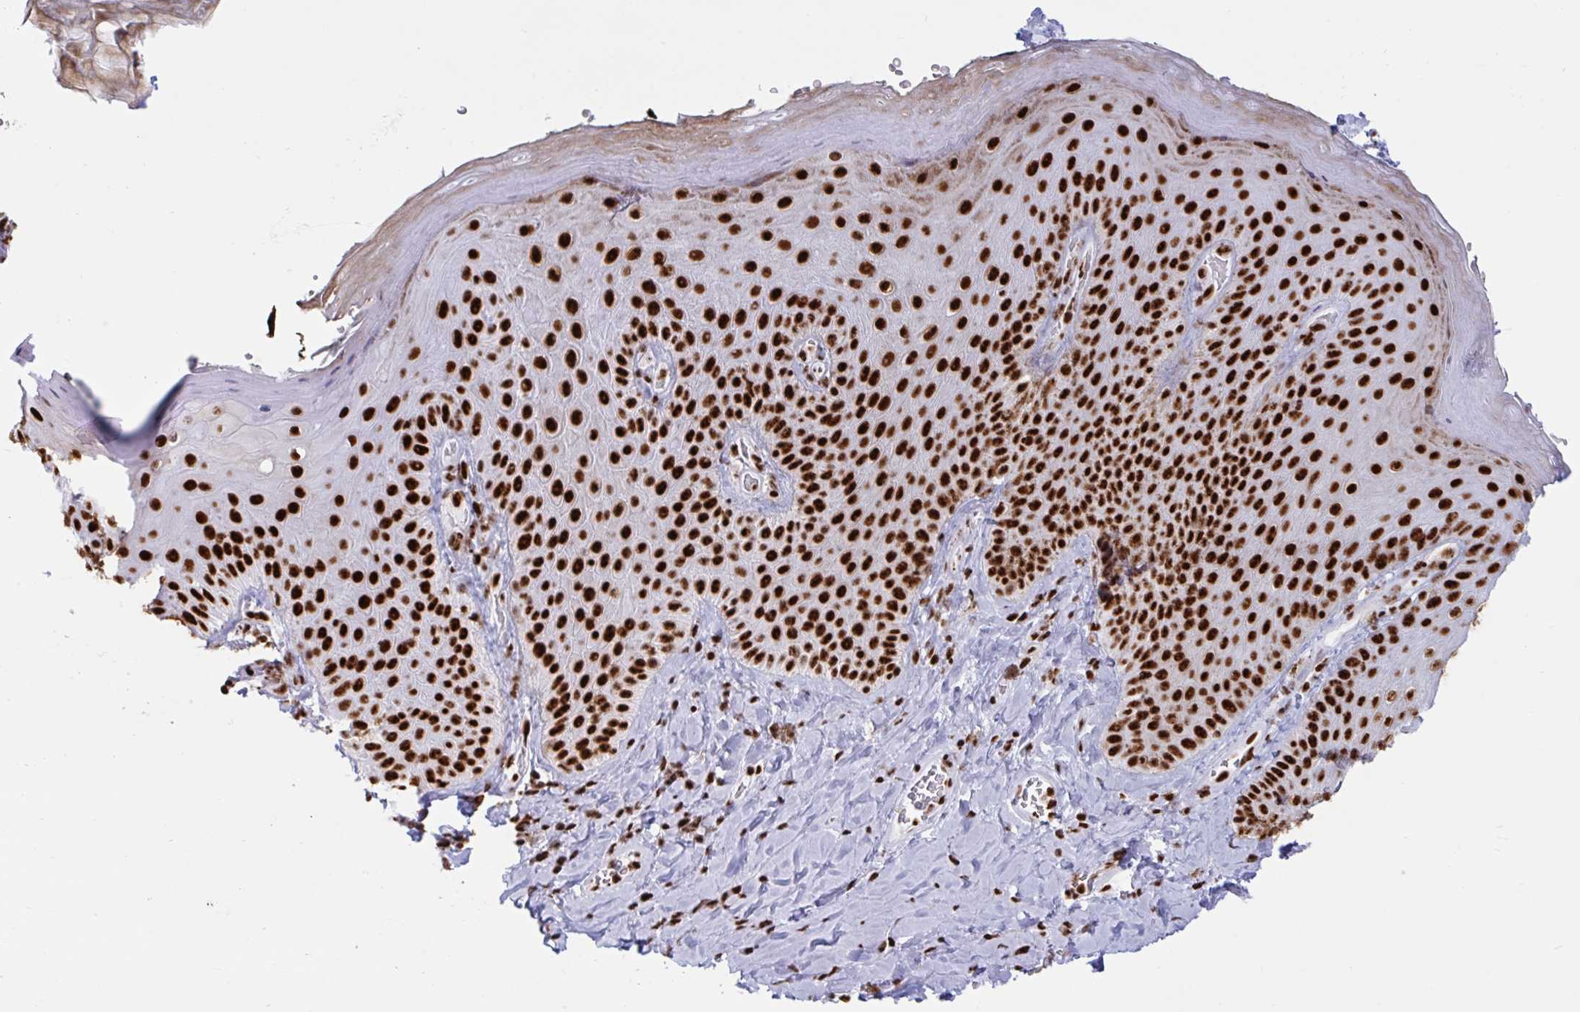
{"staining": {"intensity": "strong", "quantity": ">75%", "location": "nuclear"}, "tissue": "skin", "cell_type": "Epidermal cells", "image_type": "normal", "snomed": [{"axis": "morphology", "description": "Normal tissue, NOS"}, {"axis": "topography", "description": "Anal"}, {"axis": "topography", "description": "Peripheral nerve tissue"}], "caption": "Skin stained for a protein exhibits strong nuclear positivity in epidermal cells. Immunohistochemistry stains the protein of interest in brown and the nuclei are stained blue.", "gene": "IKZF2", "patient": {"sex": "male", "age": 53}}